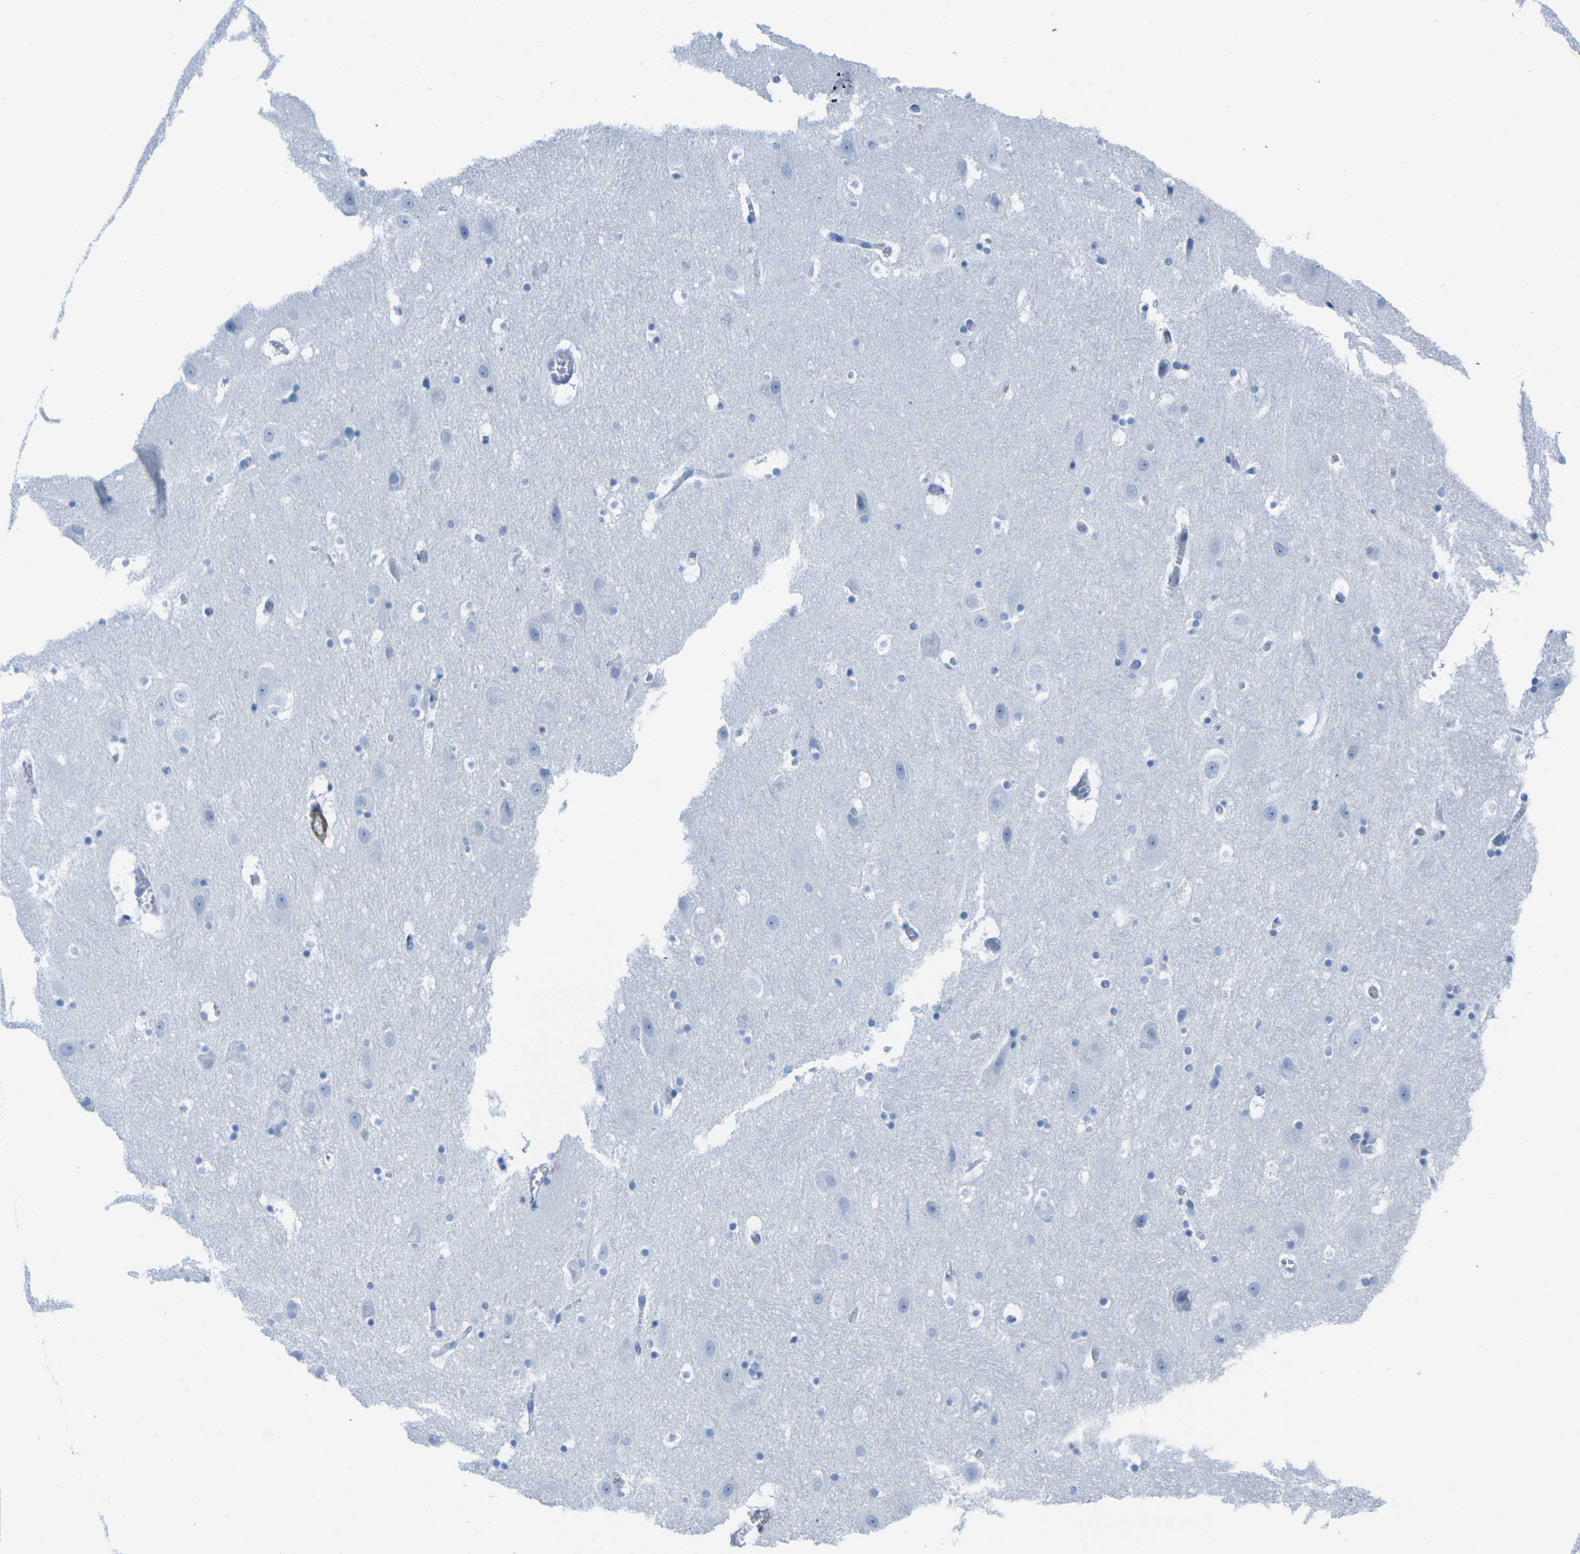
{"staining": {"intensity": "negative", "quantity": "none", "location": "none"}, "tissue": "hippocampus", "cell_type": "Glial cells", "image_type": "normal", "snomed": [{"axis": "morphology", "description": "Normal tissue, NOS"}, {"axis": "topography", "description": "Hippocampus"}], "caption": "The immunohistochemistry histopathology image has no significant positivity in glial cells of hippocampus. Nuclei are stained in blue.", "gene": "CNN1", "patient": {"sex": "male", "age": 45}}